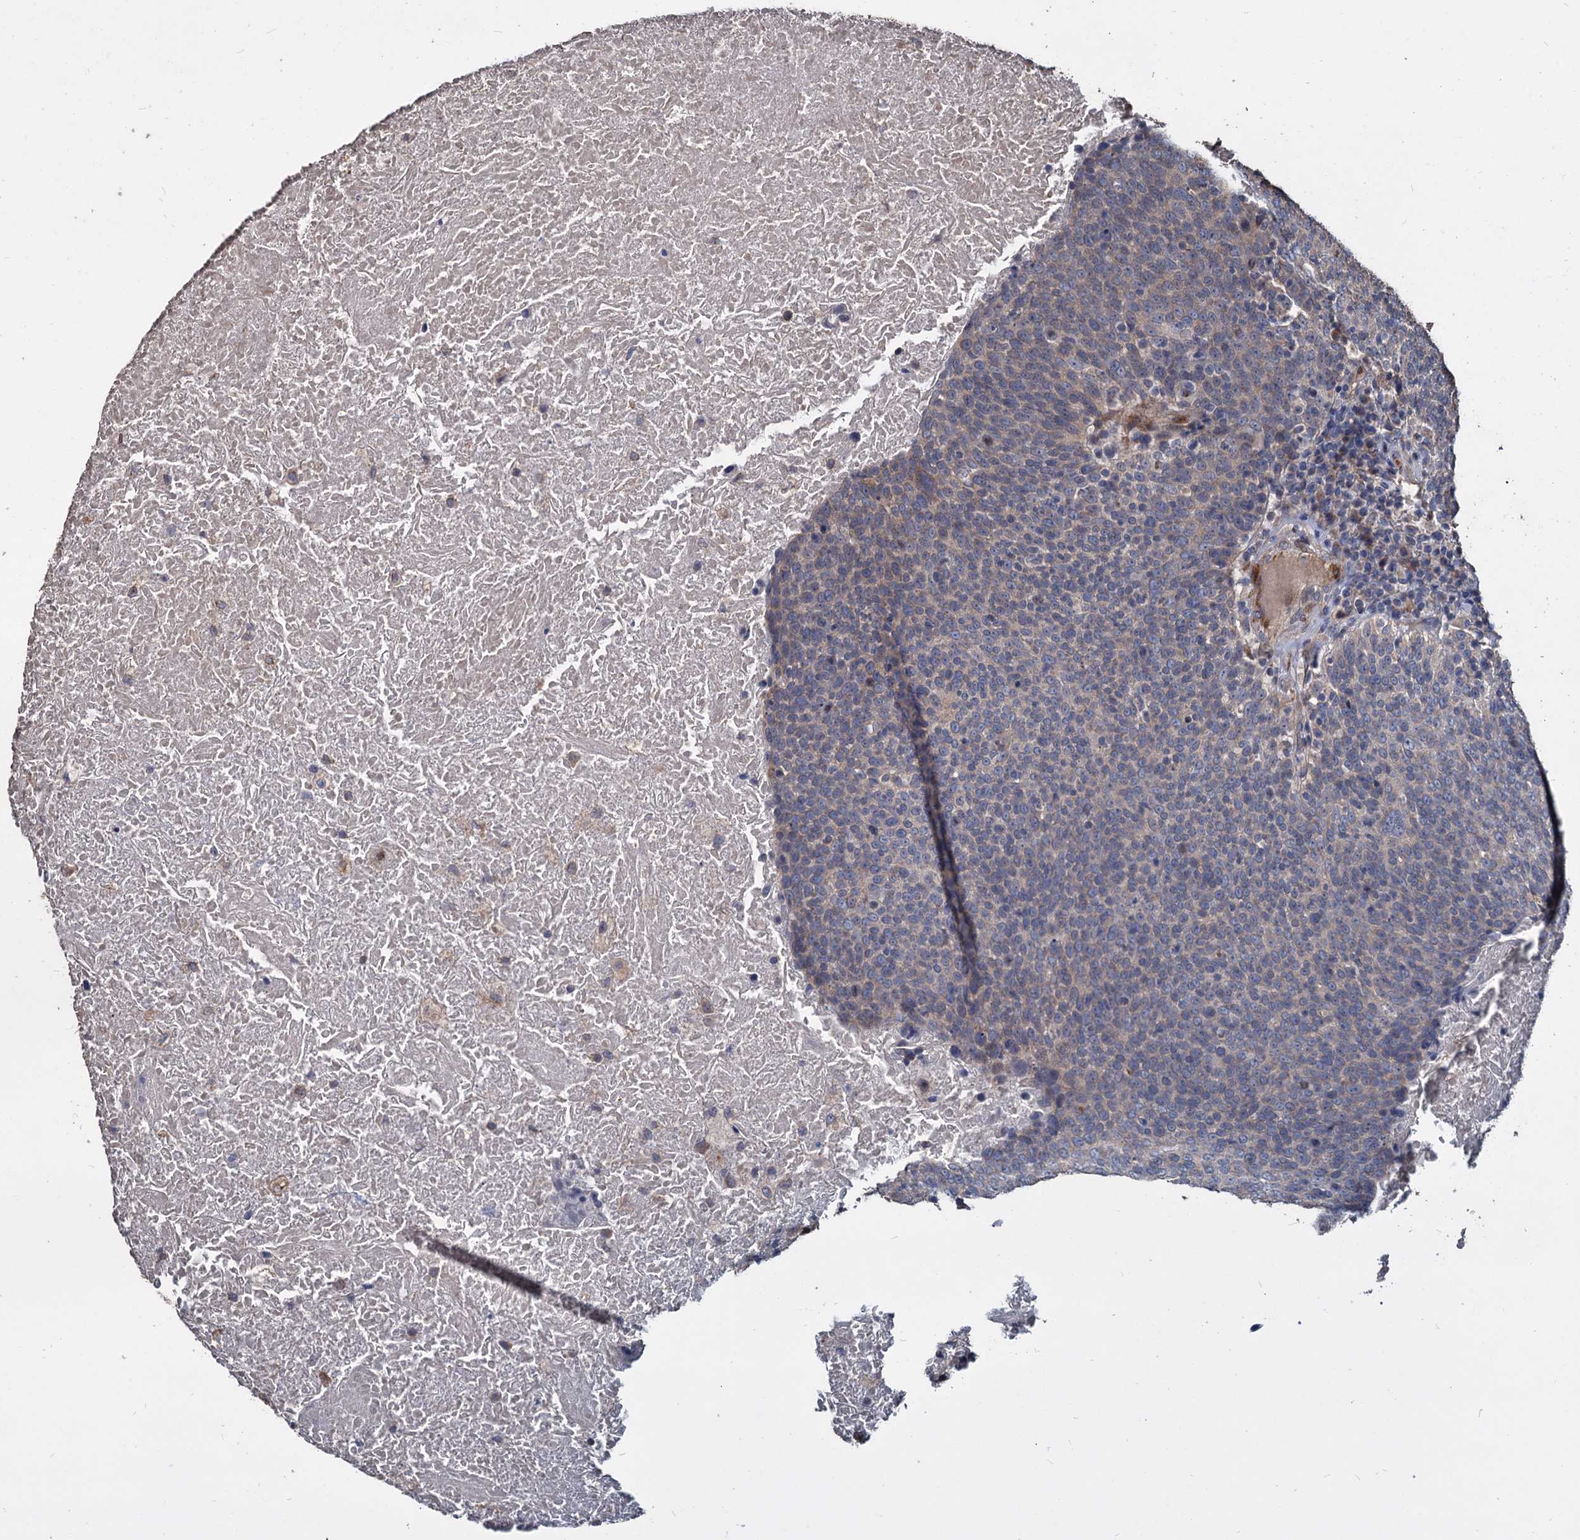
{"staining": {"intensity": "negative", "quantity": "none", "location": "none"}, "tissue": "head and neck cancer", "cell_type": "Tumor cells", "image_type": "cancer", "snomed": [{"axis": "morphology", "description": "Squamous cell carcinoma, NOS"}, {"axis": "morphology", "description": "Squamous cell carcinoma, metastatic, NOS"}, {"axis": "topography", "description": "Lymph node"}, {"axis": "topography", "description": "Head-Neck"}], "caption": "The IHC image has no significant expression in tumor cells of head and neck metastatic squamous cell carcinoma tissue.", "gene": "DEPDC4", "patient": {"sex": "male", "age": 62}}